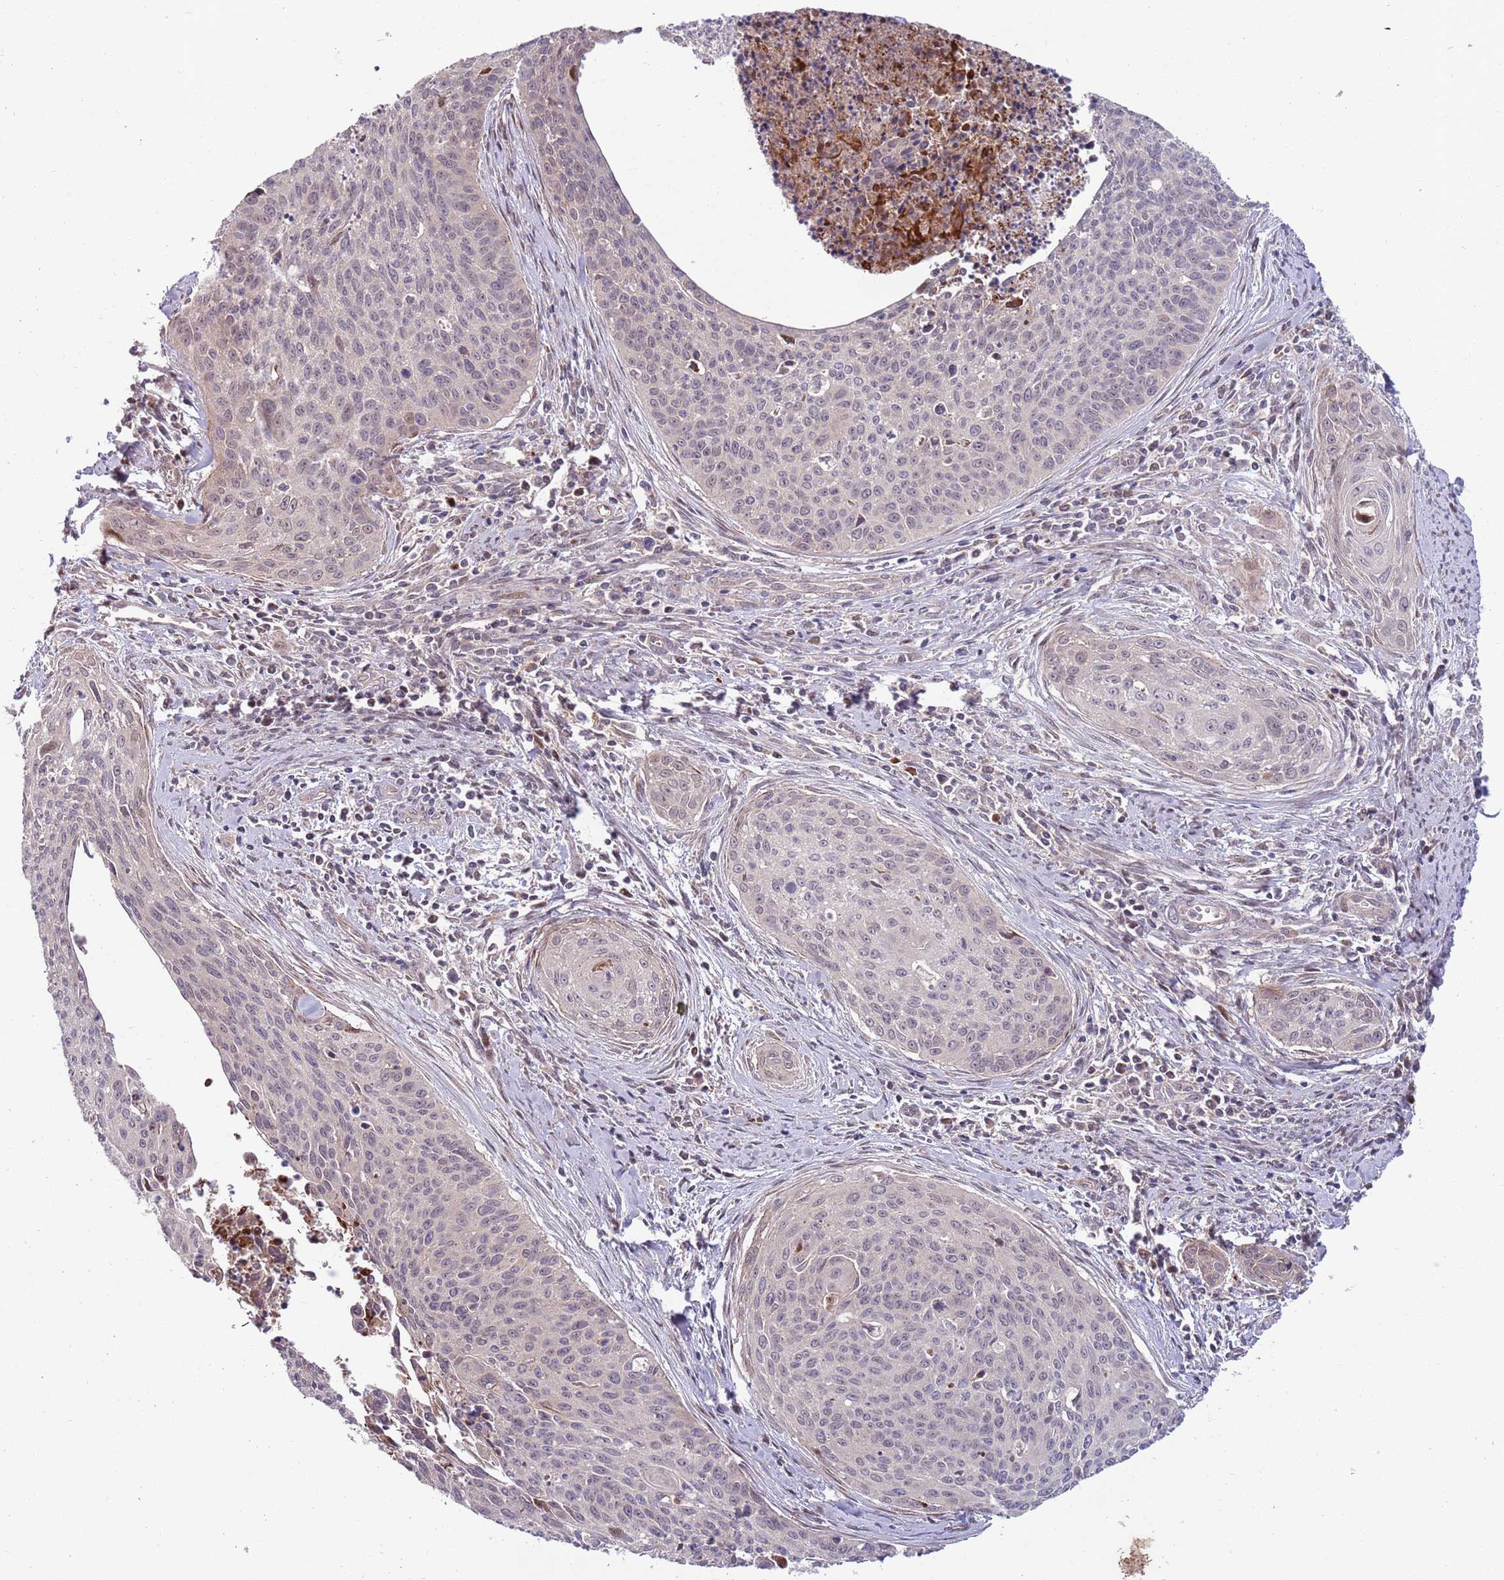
{"staining": {"intensity": "negative", "quantity": "none", "location": "none"}, "tissue": "cervical cancer", "cell_type": "Tumor cells", "image_type": "cancer", "snomed": [{"axis": "morphology", "description": "Squamous cell carcinoma, NOS"}, {"axis": "topography", "description": "Cervix"}], "caption": "Tumor cells show no significant staining in cervical cancer (squamous cell carcinoma). Nuclei are stained in blue.", "gene": "NT5DC4", "patient": {"sex": "female", "age": 55}}